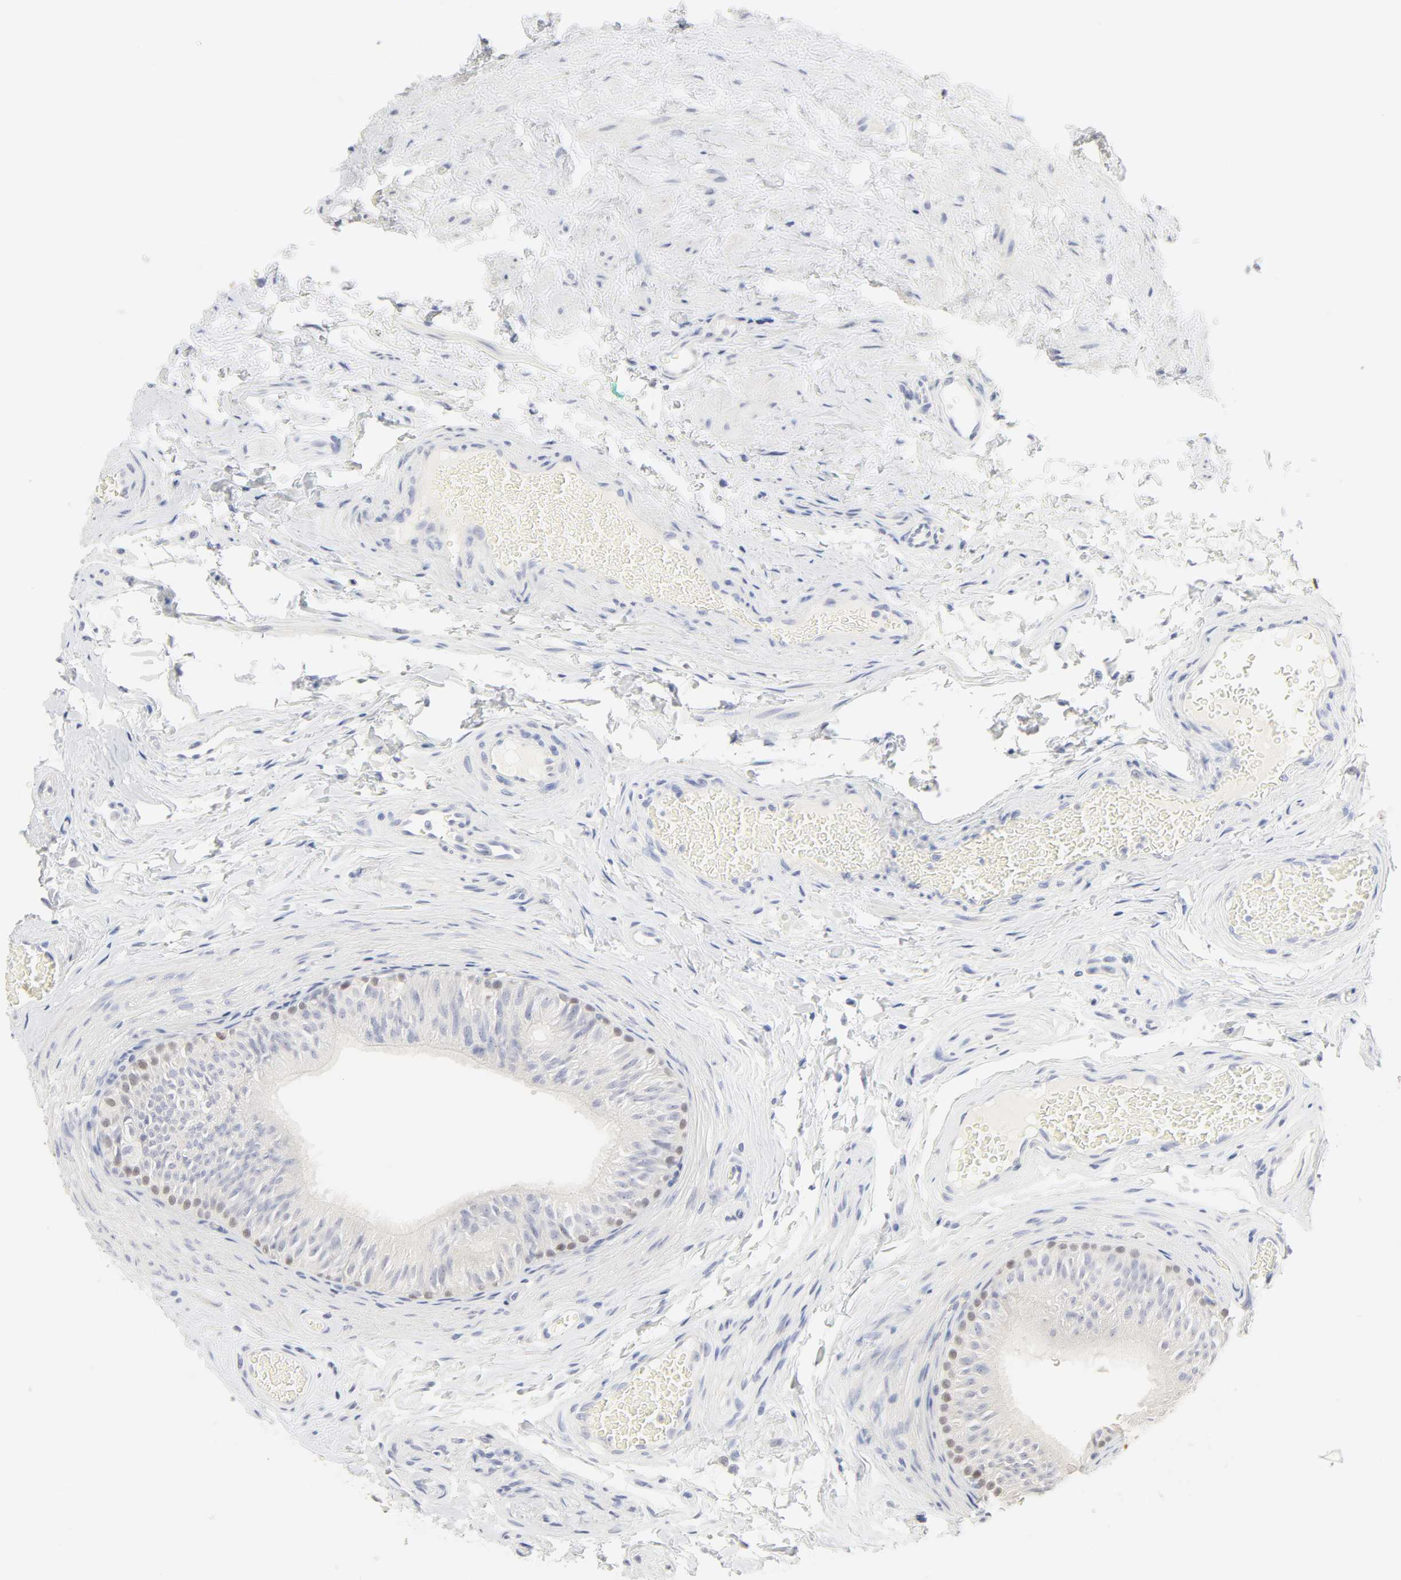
{"staining": {"intensity": "weak", "quantity": "<25%", "location": "nuclear"}, "tissue": "epididymis", "cell_type": "Glandular cells", "image_type": "normal", "snomed": [{"axis": "morphology", "description": "Normal tissue, NOS"}, {"axis": "topography", "description": "Testis"}, {"axis": "topography", "description": "Epididymis"}], "caption": "A micrograph of human epididymis is negative for staining in glandular cells. (Stains: DAB immunohistochemistry (IHC) with hematoxylin counter stain, Microscopy: brightfield microscopy at high magnification).", "gene": "FCGBP", "patient": {"sex": "male", "age": 36}}